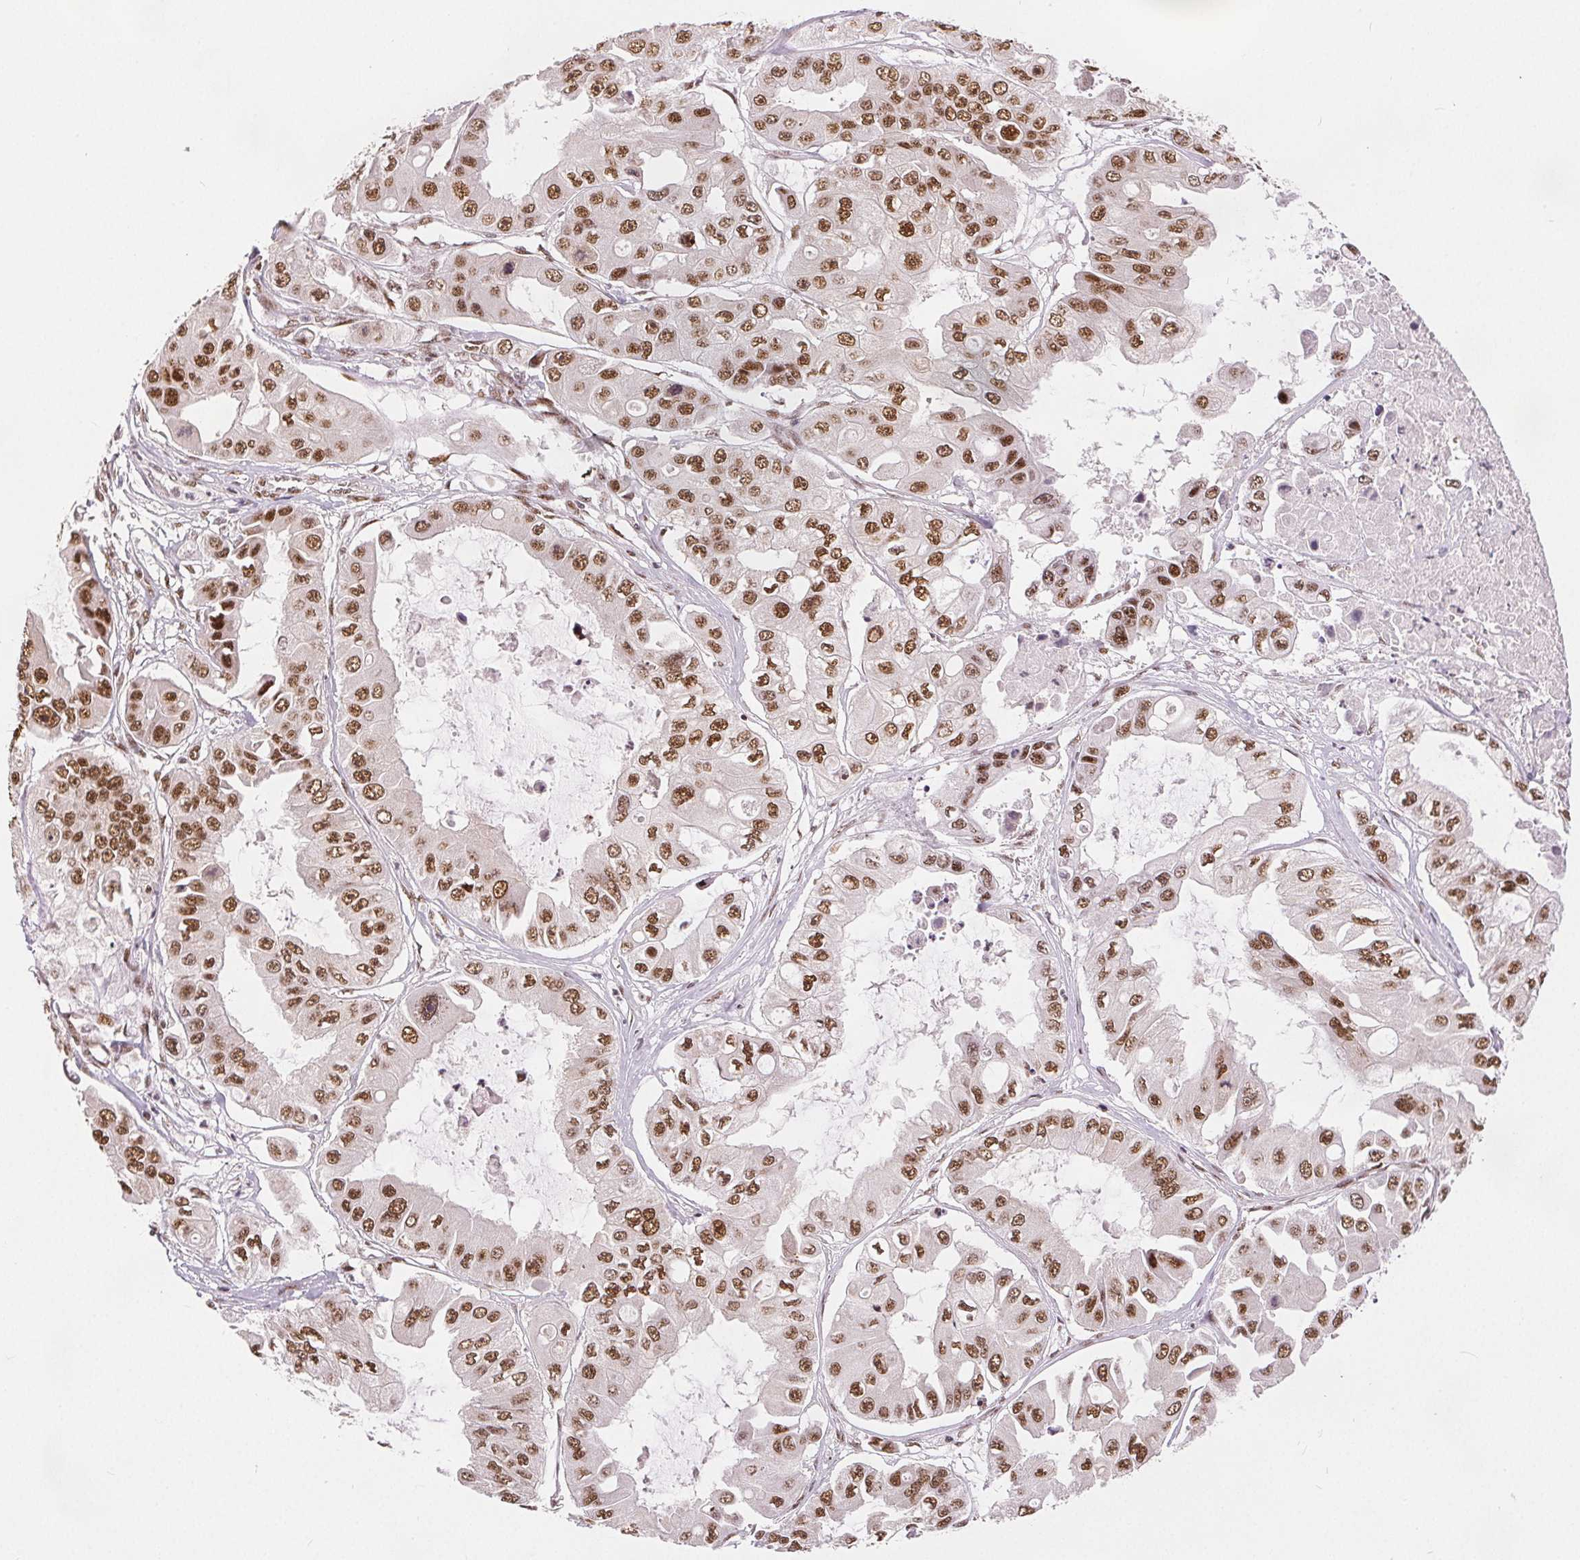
{"staining": {"intensity": "moderate", "quantity": ">75%", "location": "nuclear"}, "tissue": "ovarian cancer", "cell_type": "Tumor cells", "image_type": "cancer", "snomed": [{"axis": "morphology", "description": "Cystadenocarcinoma, serous, NOS"}, {"axis": "topography", "description": "Ovary"}], "caption": "The micrograph demonstrates immunohistochemical staining of ovarian serous cystadenocarcinoma. There is moderate nuclear positivity is appreciated in approximately >75% of tumor cells.", "gene": "ZNF703", "patient": {"sex": "female", "age": 56}}